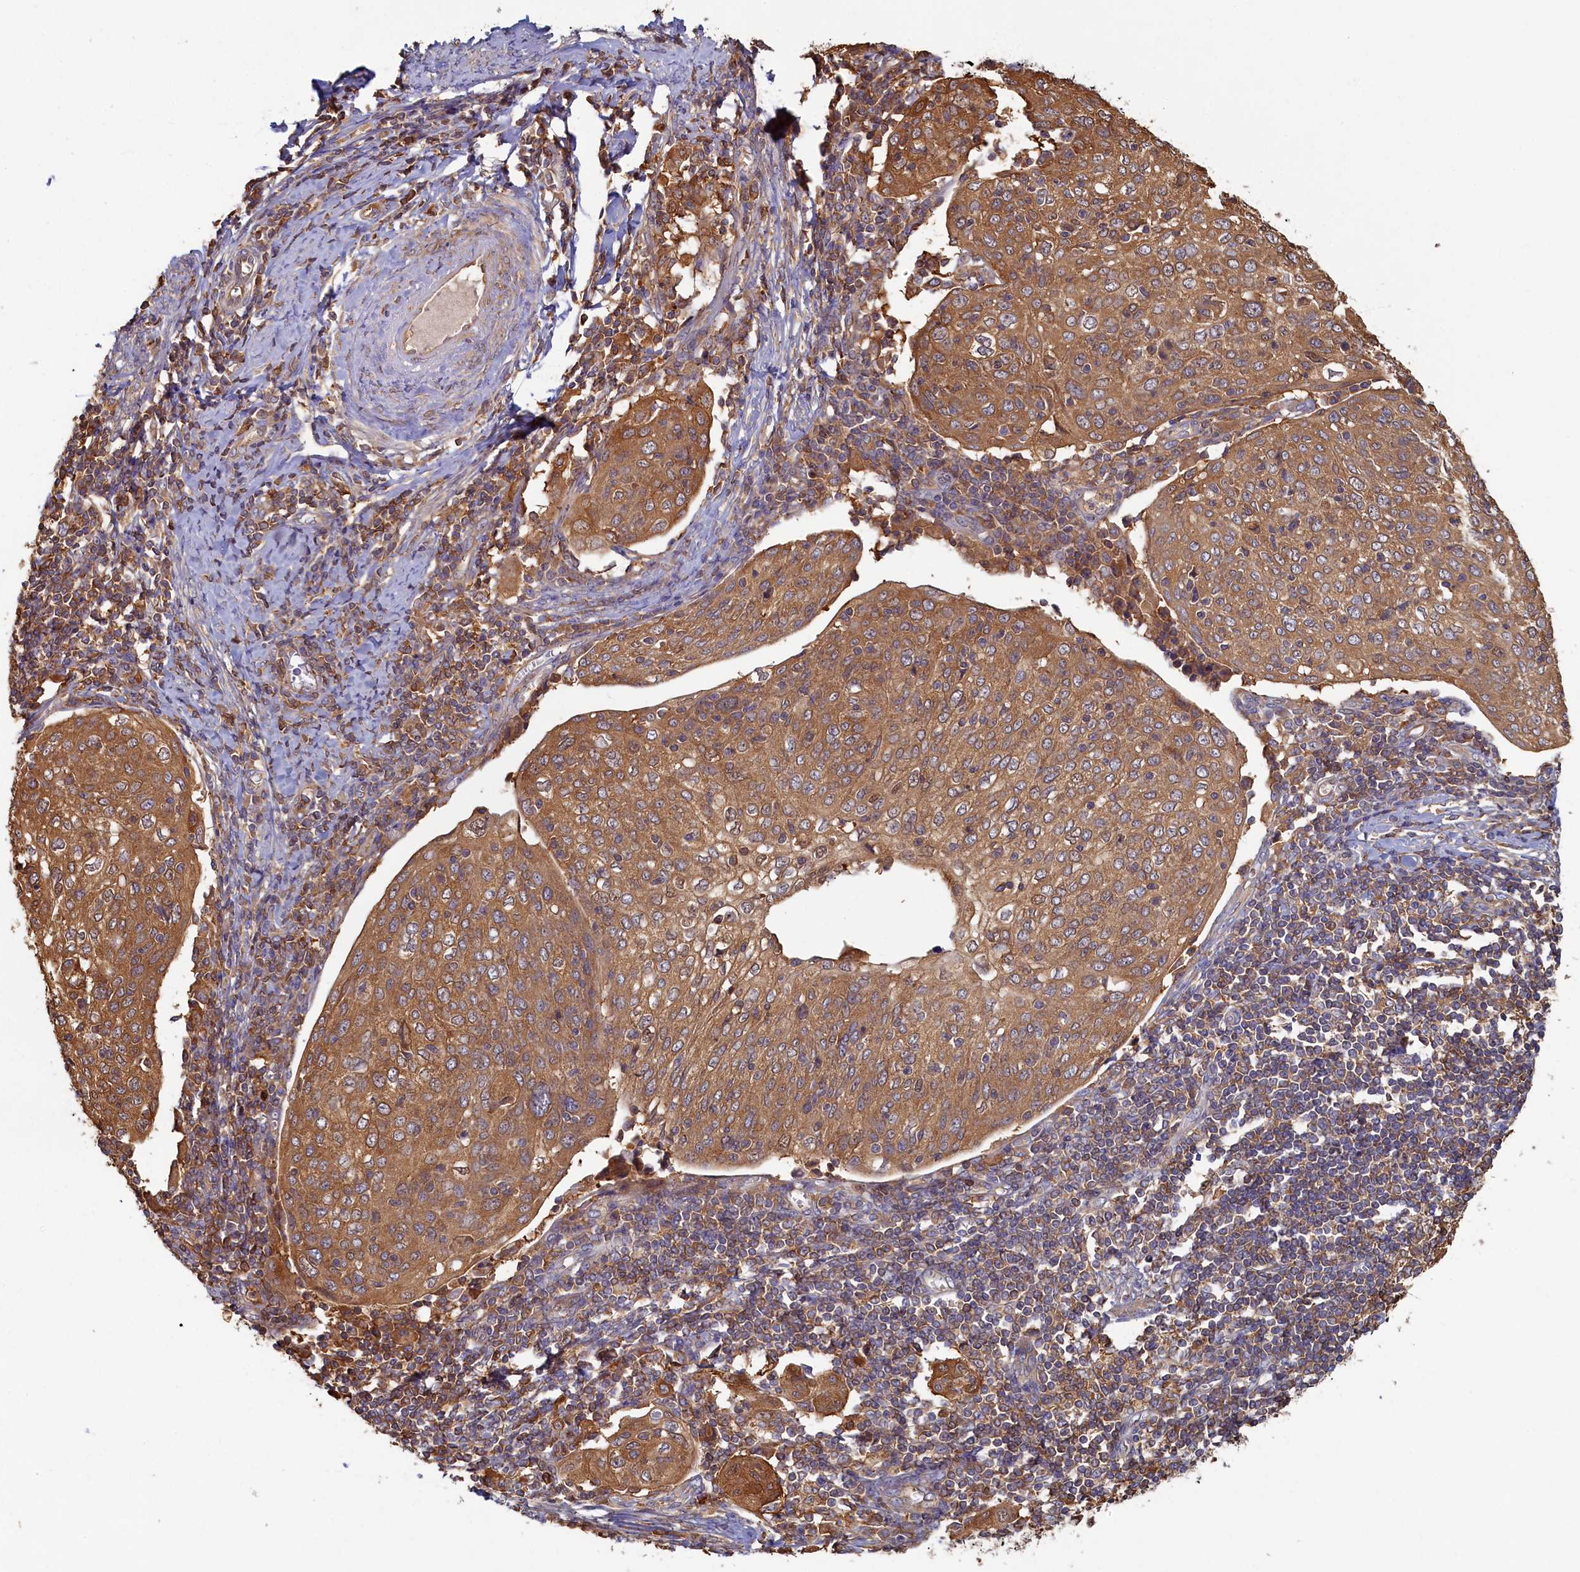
{"staining": {"intensity": "moderate", "quantity": ">75%", "location": "cytoplasmic/membranous"}, "tissue": "cervical cancer", "cell_type": "Tumor cells", "image_type": "cancer", "snomed": [{"axis": "morphology", "description": "Squamous cell carcinoma, NOS"}, {"axis": "topography", "description": "Cervix"}], "caption": "A brown stain labels moderate cytoplasmic/membranous positivity of a protein in cervical cancer tumor cells. The staining is performed using DAB brown chromogen to label protein expression. The nuclei are counter-stained blue using hematoxylin.", "gene": "TIMM8B", "patient": {"sex": "female", "age": 67}}